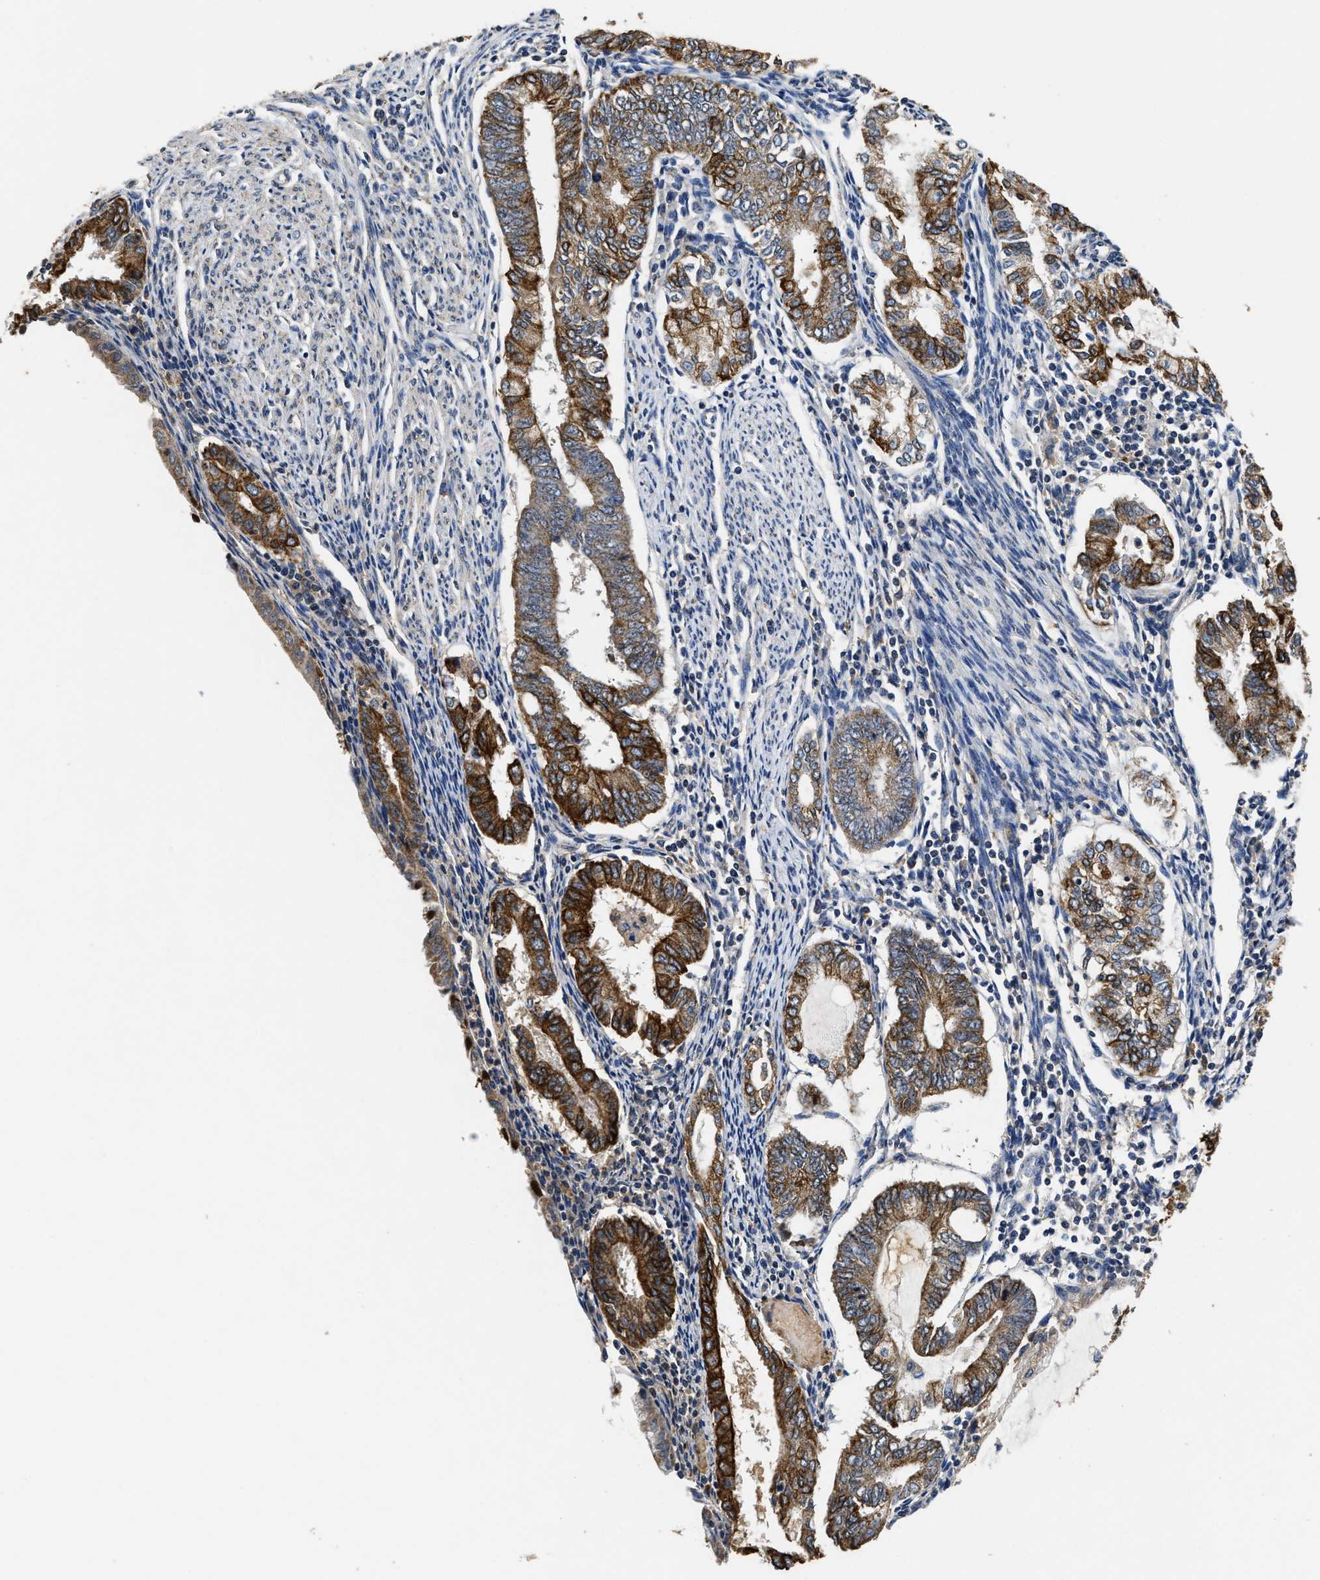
{"staining": {"intensity": "strong", "quantity": ">75%", "location": "cytoplasmic/membranous"}, "tissue": "endometrial cancer", "cell_type": "Tumor cells", "image_type": "cancer", "snomed": [{"axis": "morphology", "description": "Adenocarcinoma, NOS"}, {"axis": "topography", "description": "Endometrium"}], "caption": "Protein analysis of endometrial cancer (adenocarcinoma) tissue demonstrates strong cytoplasmic/membranous positivity in approximately >75% of tumor cells.", "gene": "CTNNA1", "patient": {"sex": "female", "age": 86}}